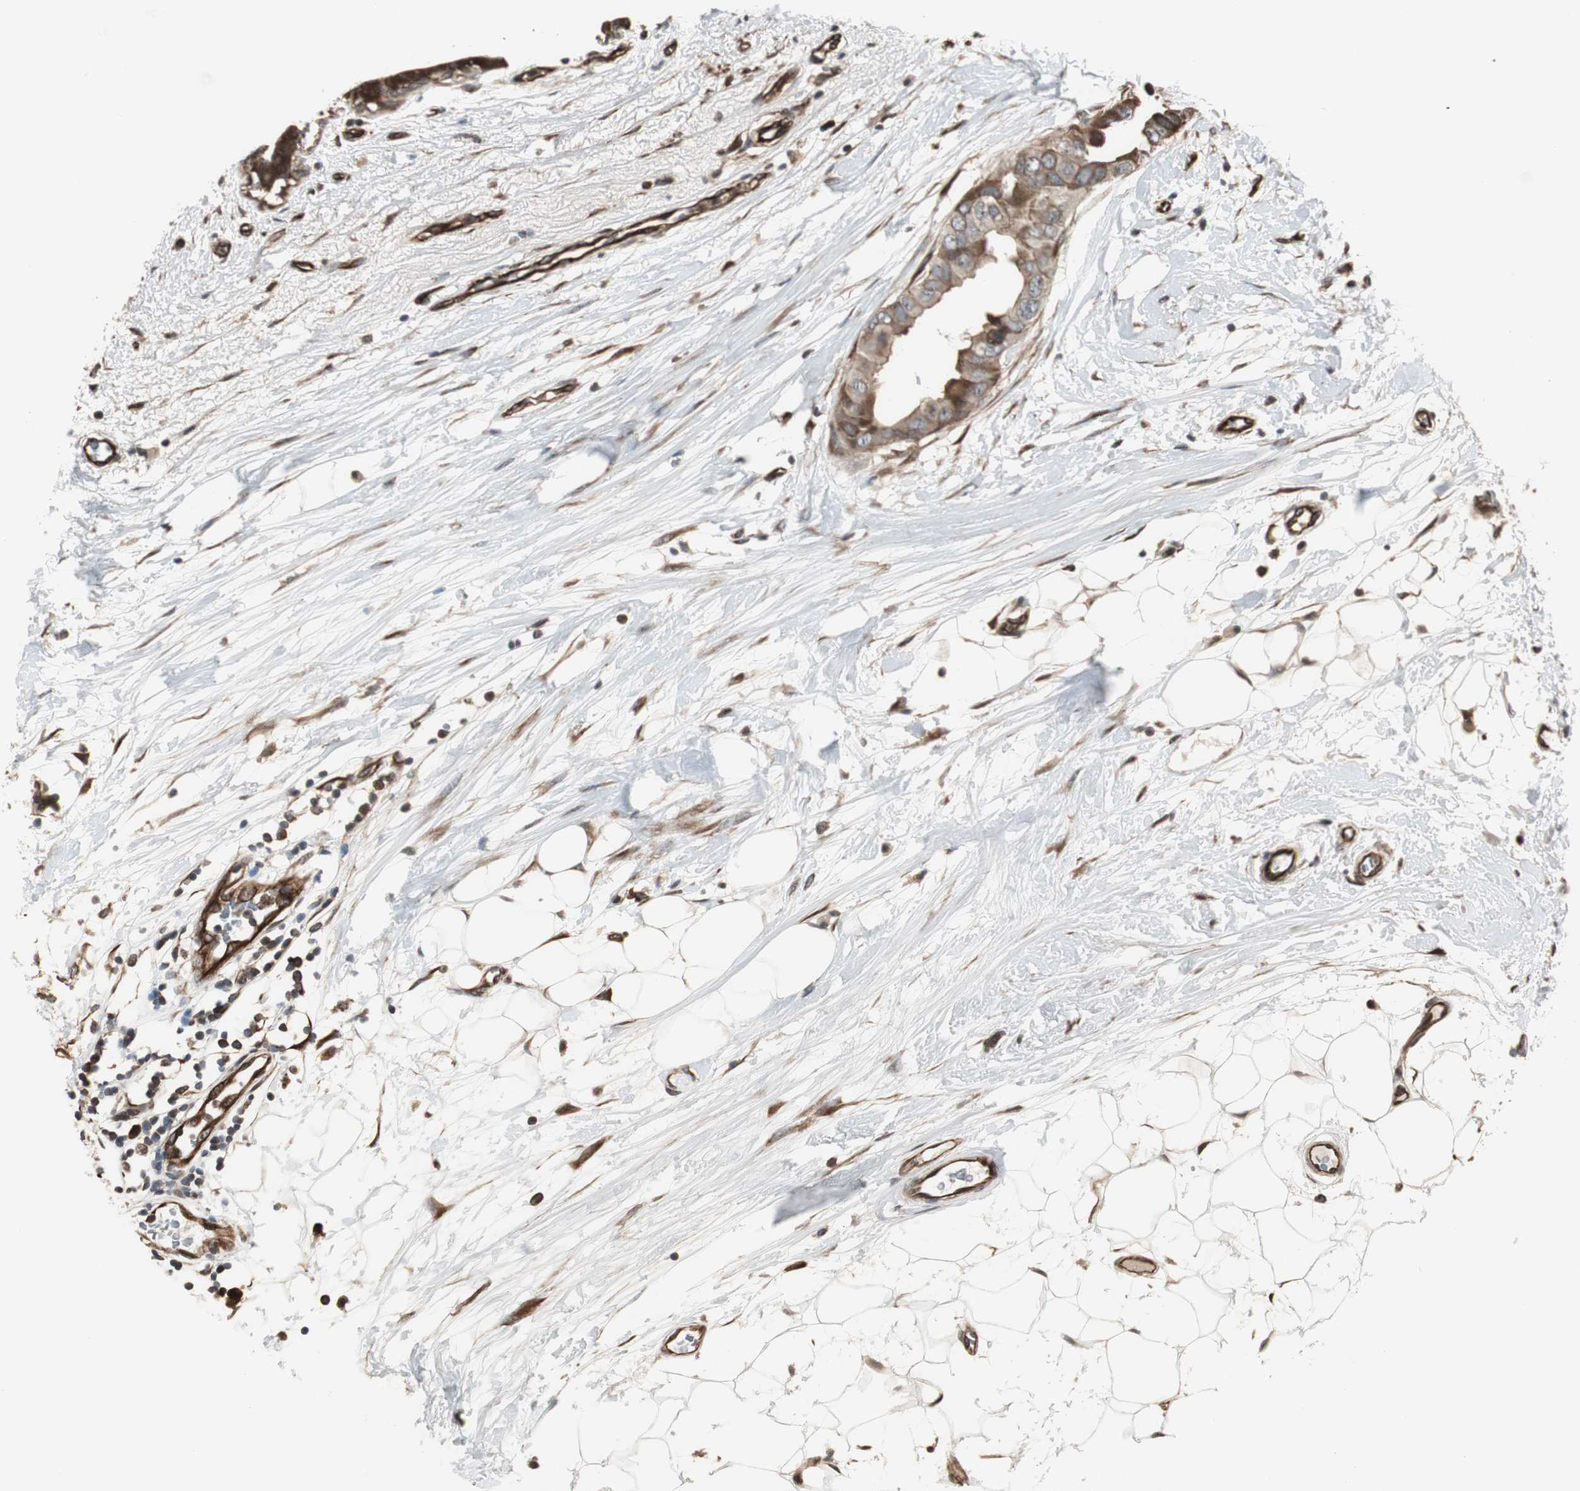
{"staining": {"intensity": "moderate", "quantity": ">75%", "location": "cytoplasmic/membranous"}, "tissue": "breast cancer", "cell_type": "Tumor cells", "image_type": "cancer", "snomed": [{"axis": "morphology", "description": "Duct carcinoma"}, {"axis": "topography", "description": "Breast"}], "caption": "Immunohistochemistry (IHC) photomicrograph of neoplastic tissue: human breast cancer (intraductal carcinoma) stained using IHC exhibits medium levels of moderate protein expression localized specifically in the cytoplasmic/membranous of tumor cells, appearing as a cytoplasmic/membranous brown color.", "gene": "CHP1", "patient": {"sex": "female", "age": 40}}